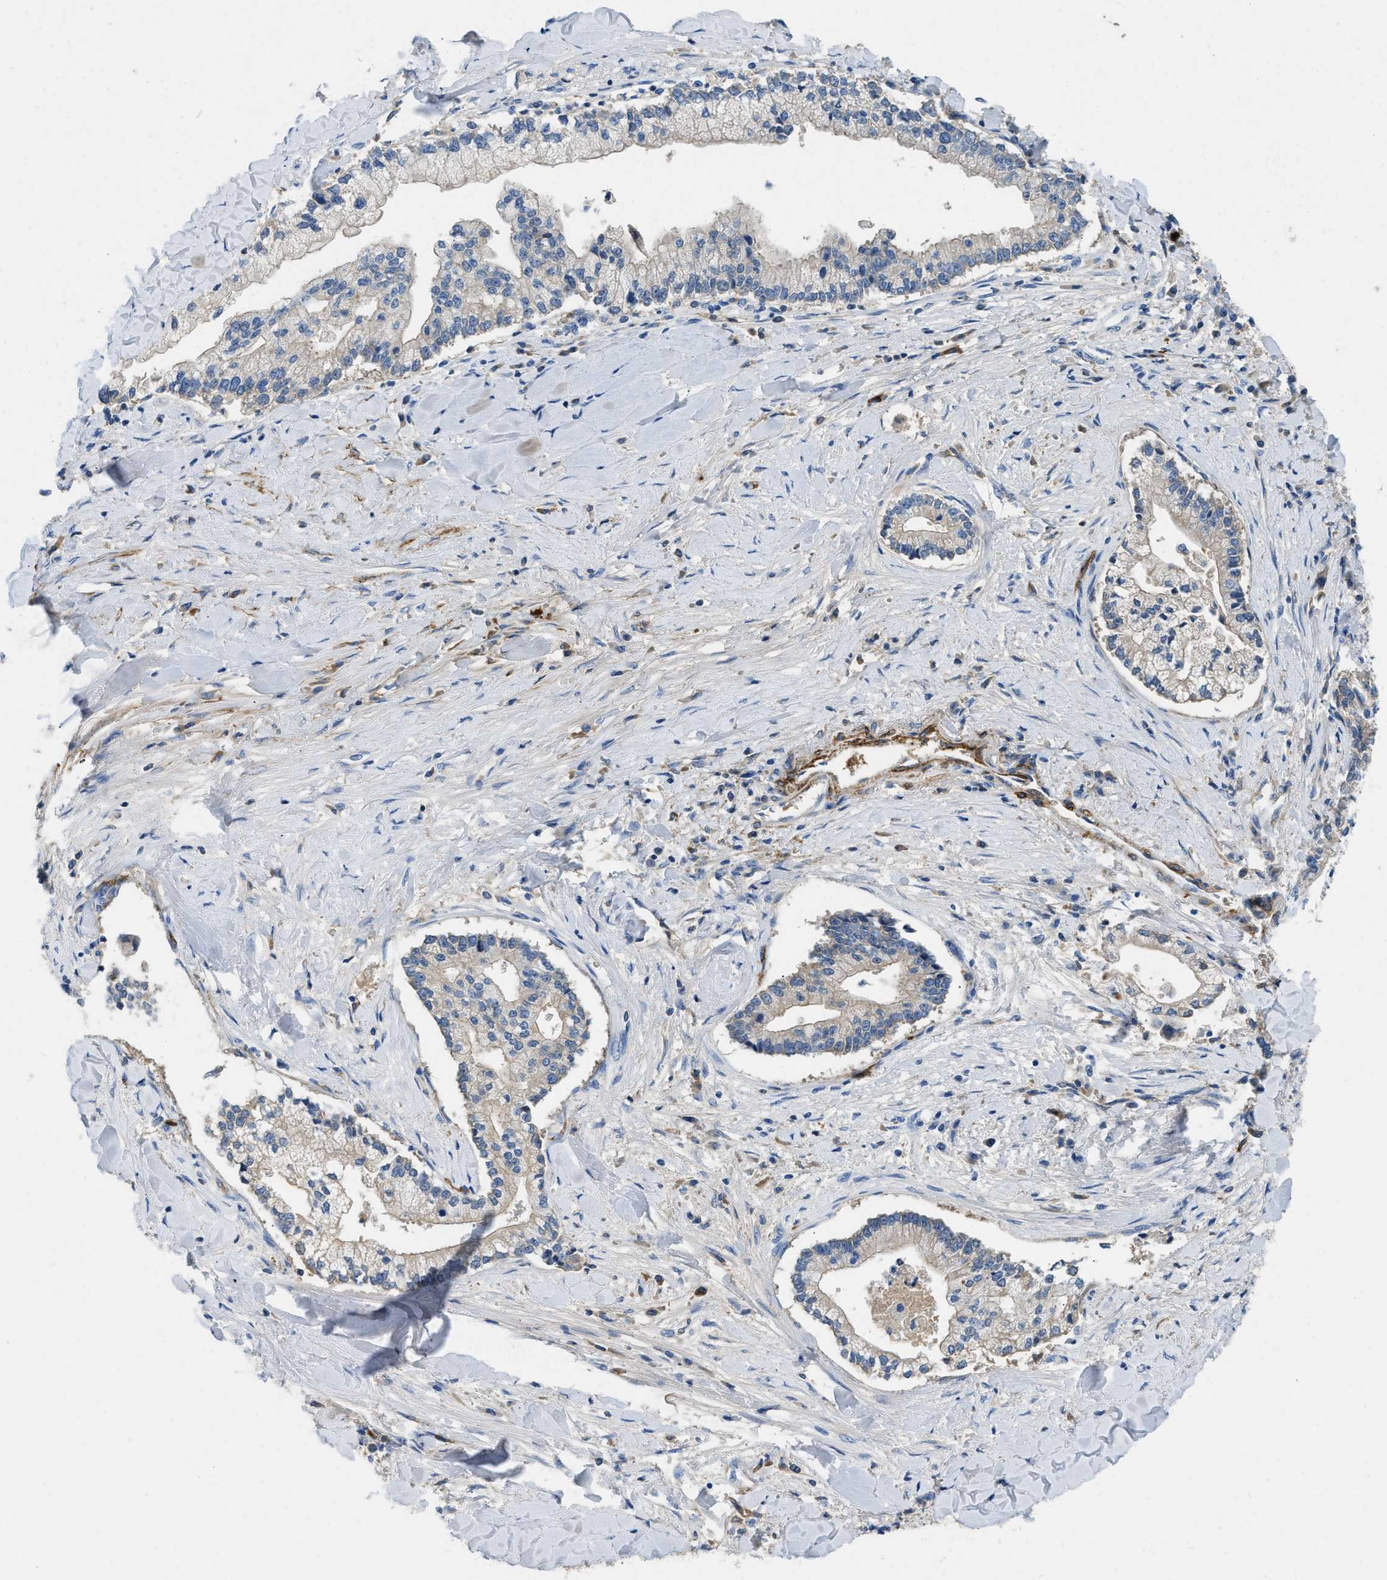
{"staining": {"intensity": "negative", "quantity": "none", "location": "none"}, "tissue": "liver cancer", "cell_type": "Tumor cells", "image_type": "cancer", "snomed": [{"axis": "morphology", "description": "Cholangiocarcinoma"}, {"axis": "topography", "description": "Liver"}], "caption": "This image is of cholangiocarcinoma (liver) stained with IHC to label a protein in brown with the nuclei are counter-stained blue. There is no positivity in tumor cells.", "gene": "SPEG", "patient": {"sex": "male", "age": 50}}